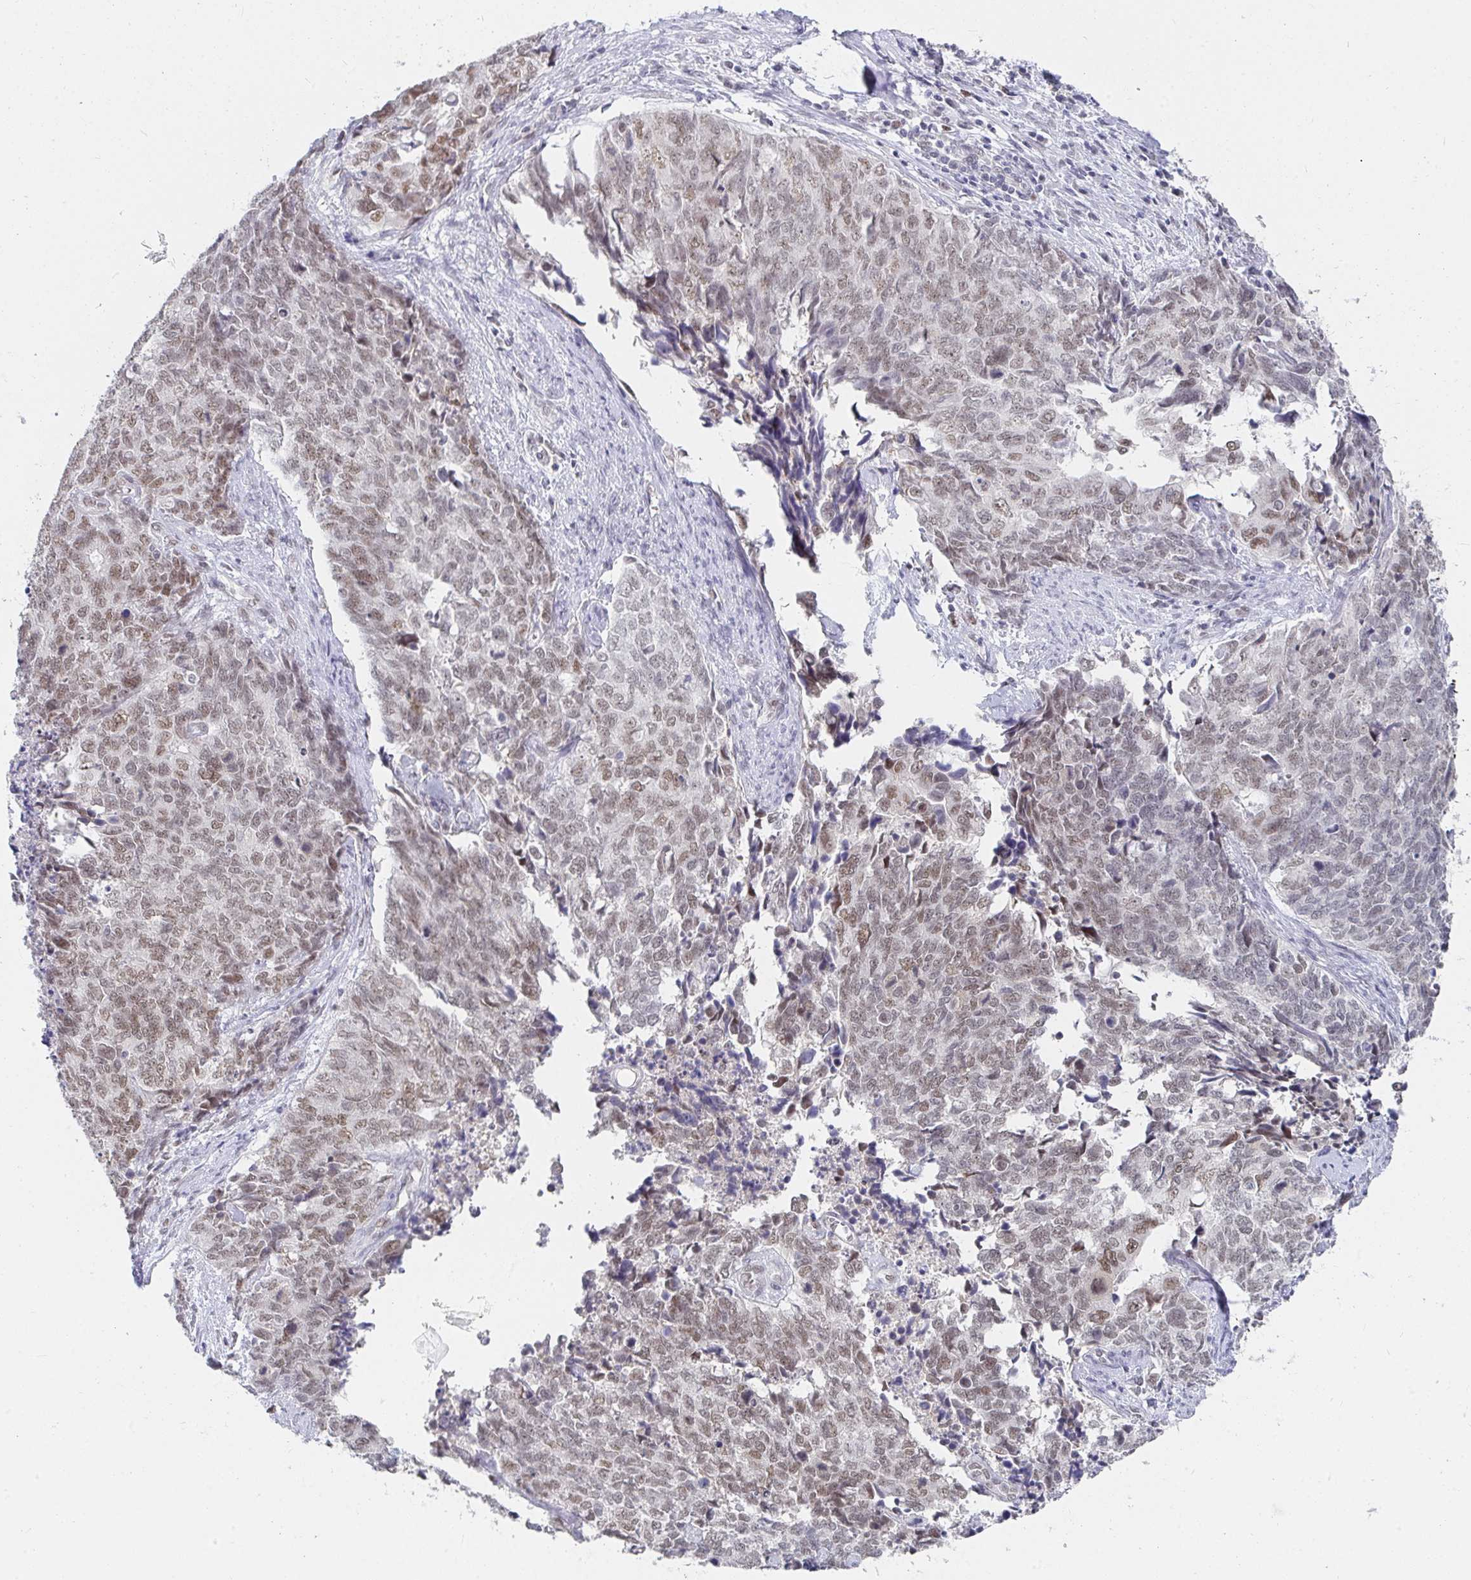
{"staining": {"intensity": "weak", "quantity": ">75%", "location": "nuclear"}, "tissue": "cervical cancer", "cell_type": "Tumor cells", "image_type": "cancer", "snomed": [{"axis": "morphology", "description": "Adenocarcinoma, NOS"}, {"axis": "topography", "description": "Cervix"}], "caption": "DAB (3,3'-diaminobenzidine) immunohistochemical staining of human adenocarcinoma (cervical) displays weak nuclear protein positivity in approximately >75% of tumor cells.", "gene": "RCOR1", "patient": {"sex": "female", "age": 63}}